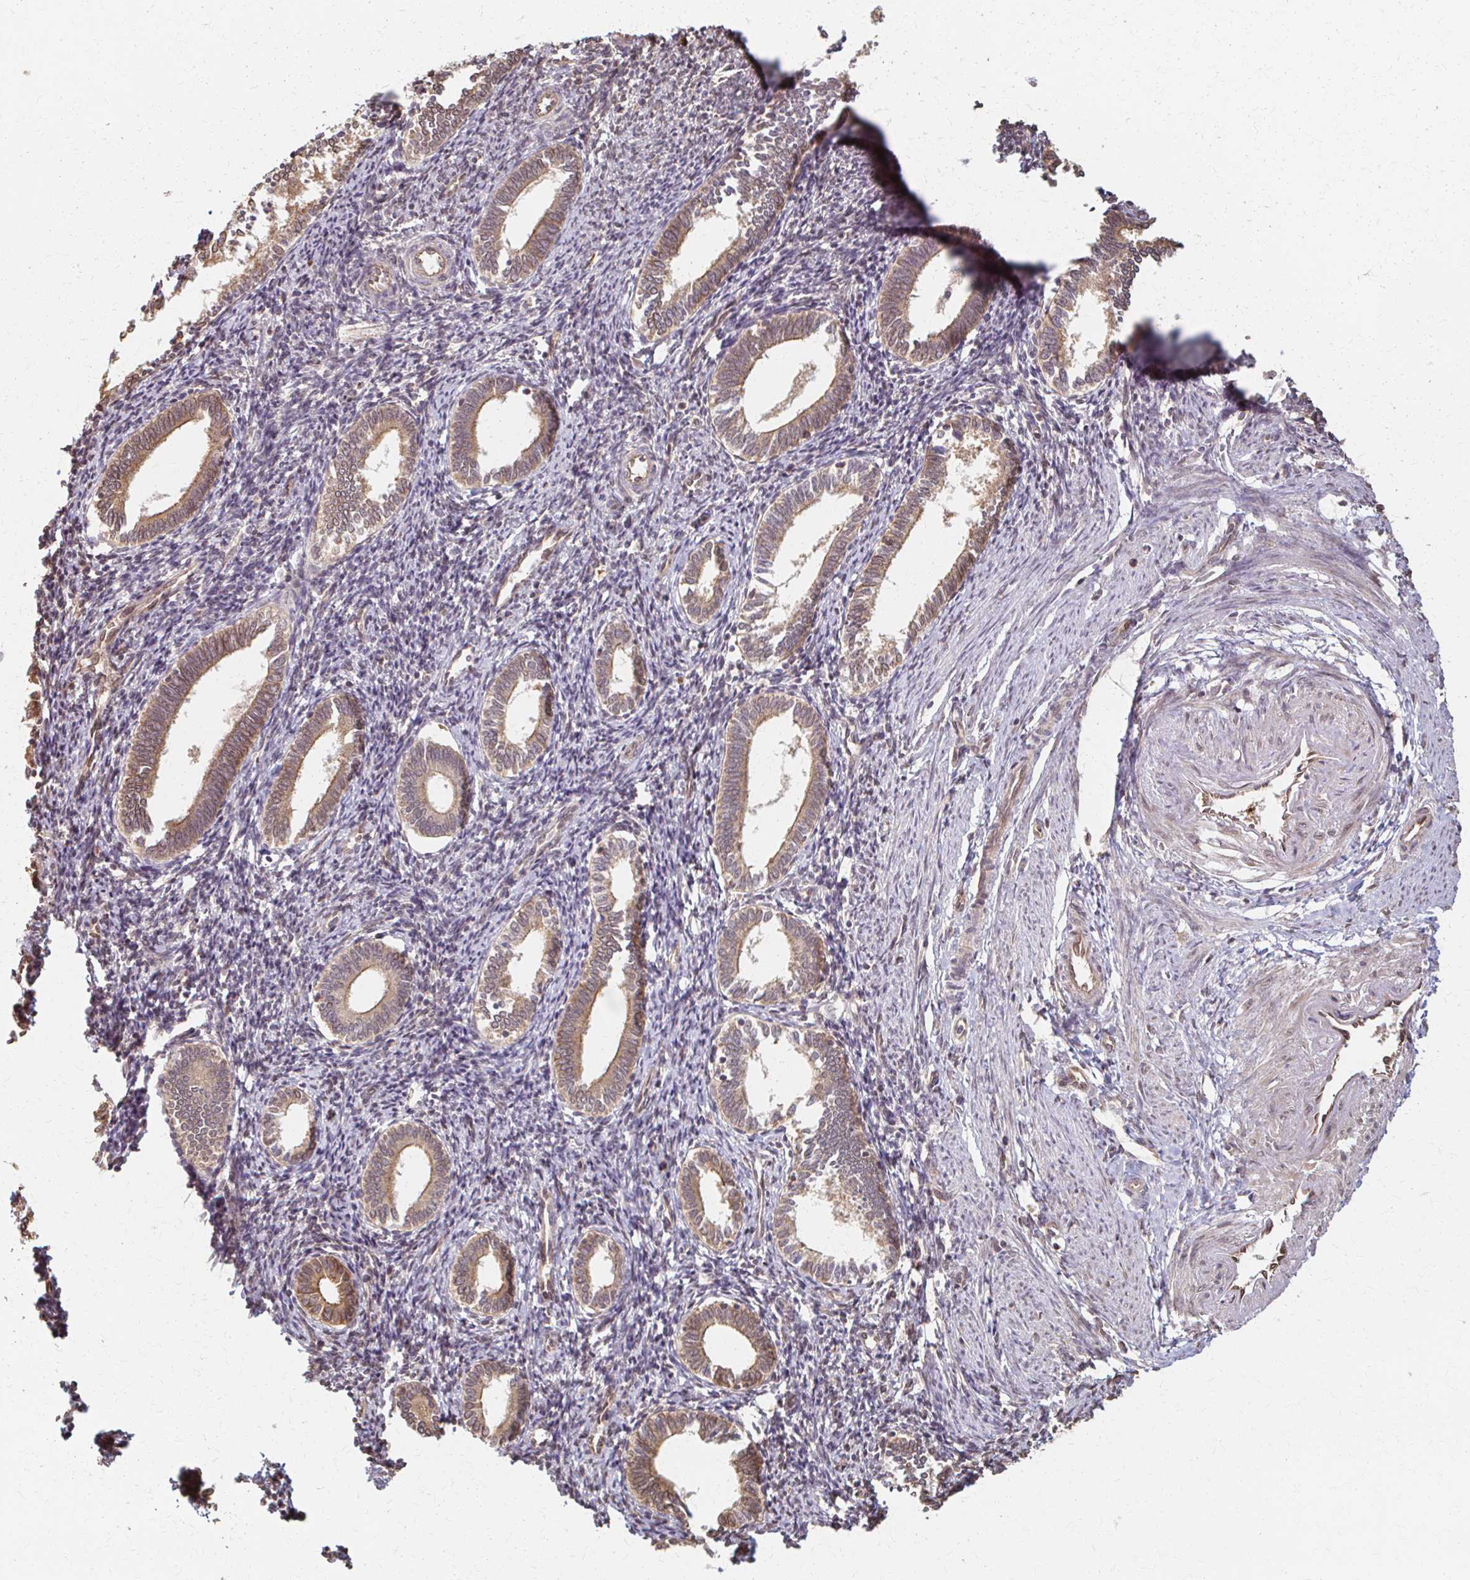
{"staining": {"intensity": "moderate", "quantity": "25%-75%", "location": "cytoplasmic/membranous"}, "tissue": "endometrium", "cell_type": "Cells in endometrial stroma", "image_type": "normal", "snomed": [{"axis": "morphology", "description": "Normal tissue, NOS"}, {"axis": "topography", "description": "Endometrium"}], "caption": "Endometrium stained with a brown dye exhibits moderate cytoplasmic/membranous positive positivity in approximately 25%-75% of cells in endometrial stroma.", "gene": "ARHGAP35", "patient": {"sex": "female", "age": 41}}